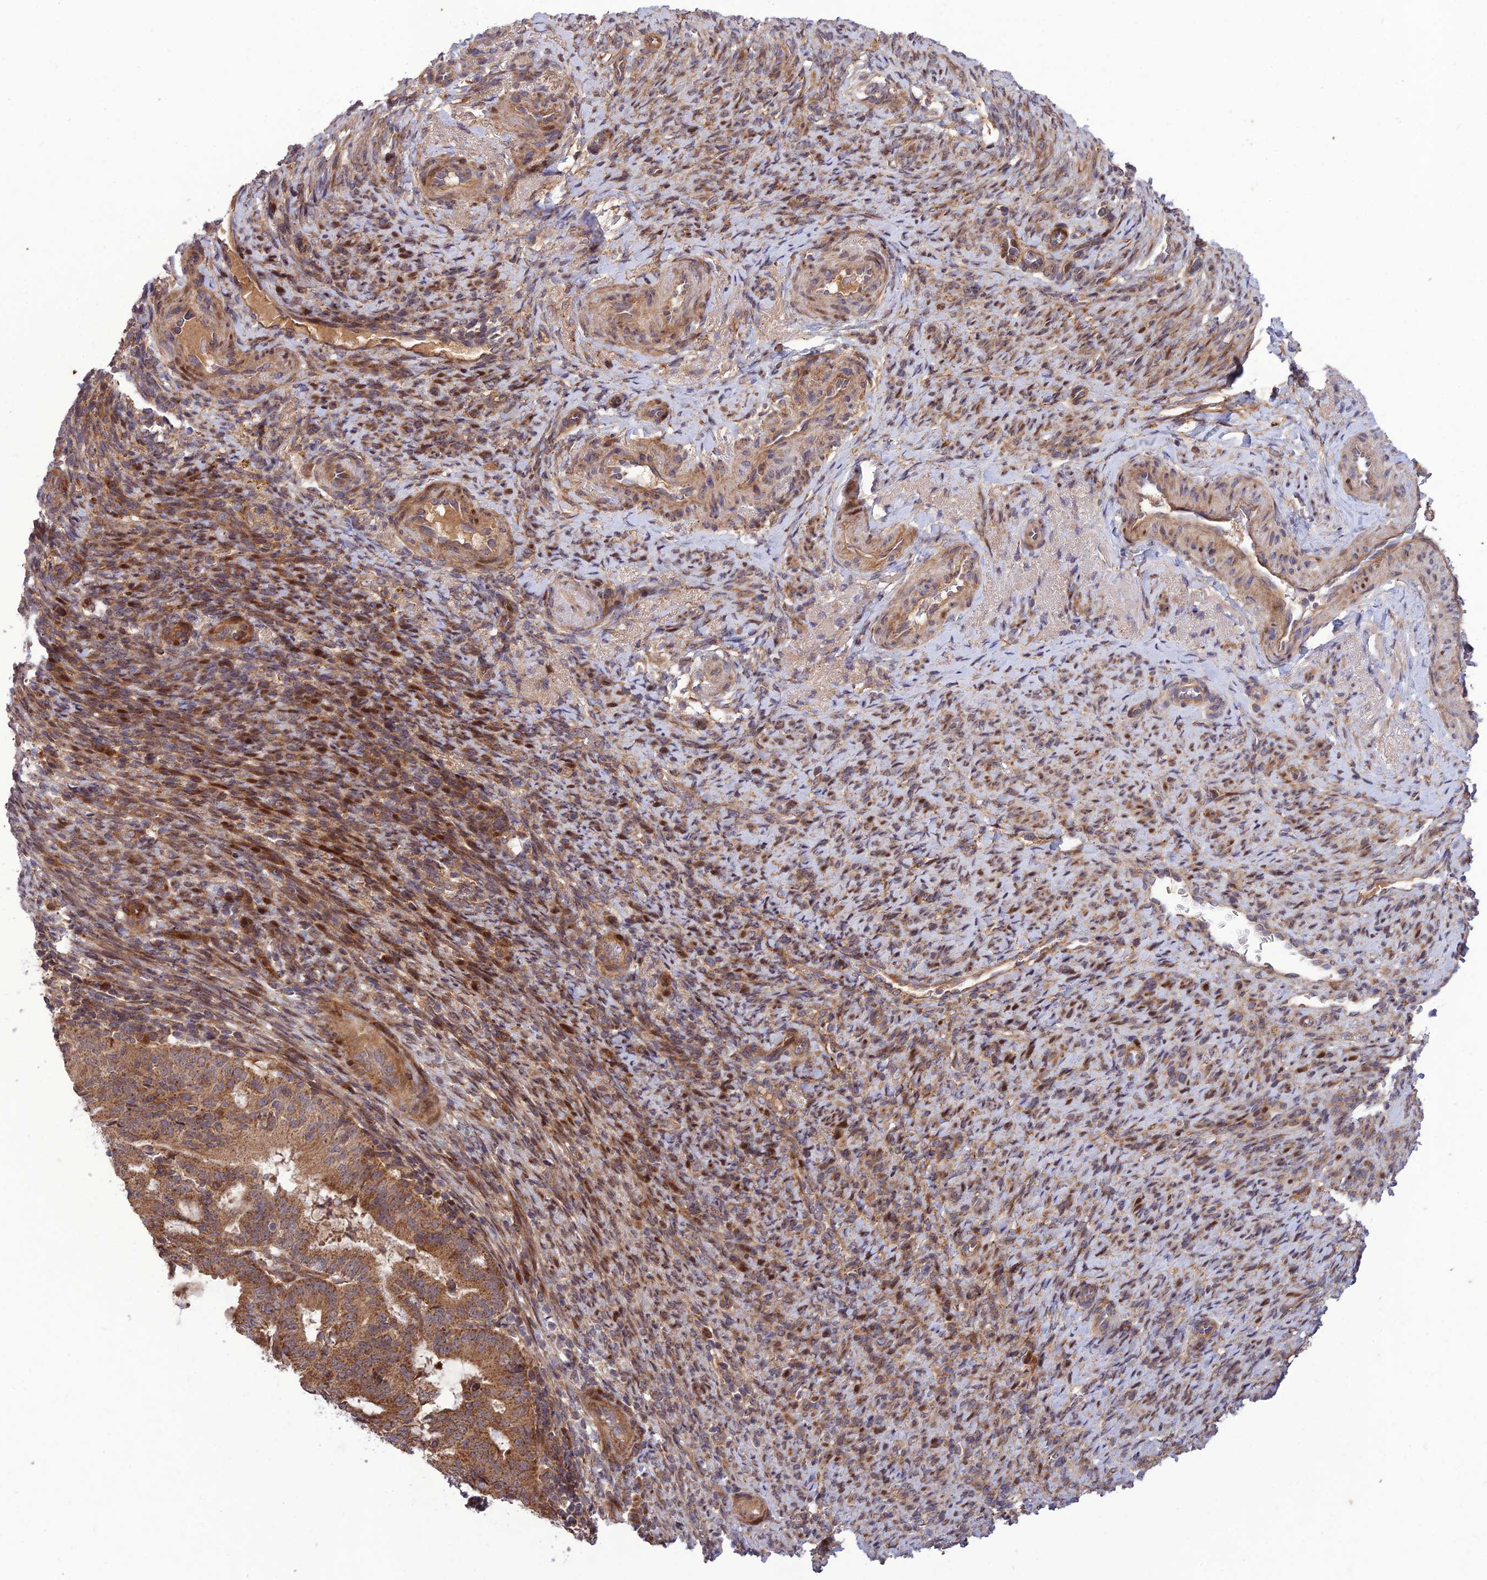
{"staining": {"intensity": "moderate", "quantity": ">75%", "location": "cytoplasmic/membranous"}, "tissue": "endometrial cancer", "cell_type": "Tumor cells", "image_type": "cancer", "snomed": [{"axis": "morphology", "description": "Adenocarcinoma, NOS"}, {"axis": "topography", "description": "Endometrium"}], "caption": "This is an image of immunohistochemistry (IHC) staining of adenocarcinoma (endometrial), which shows moderate expression in the cytoplasmic/membranous of tumor cells.", "gene": "PLEKHG2", "patient": {"sex": "female", "age": 70}}